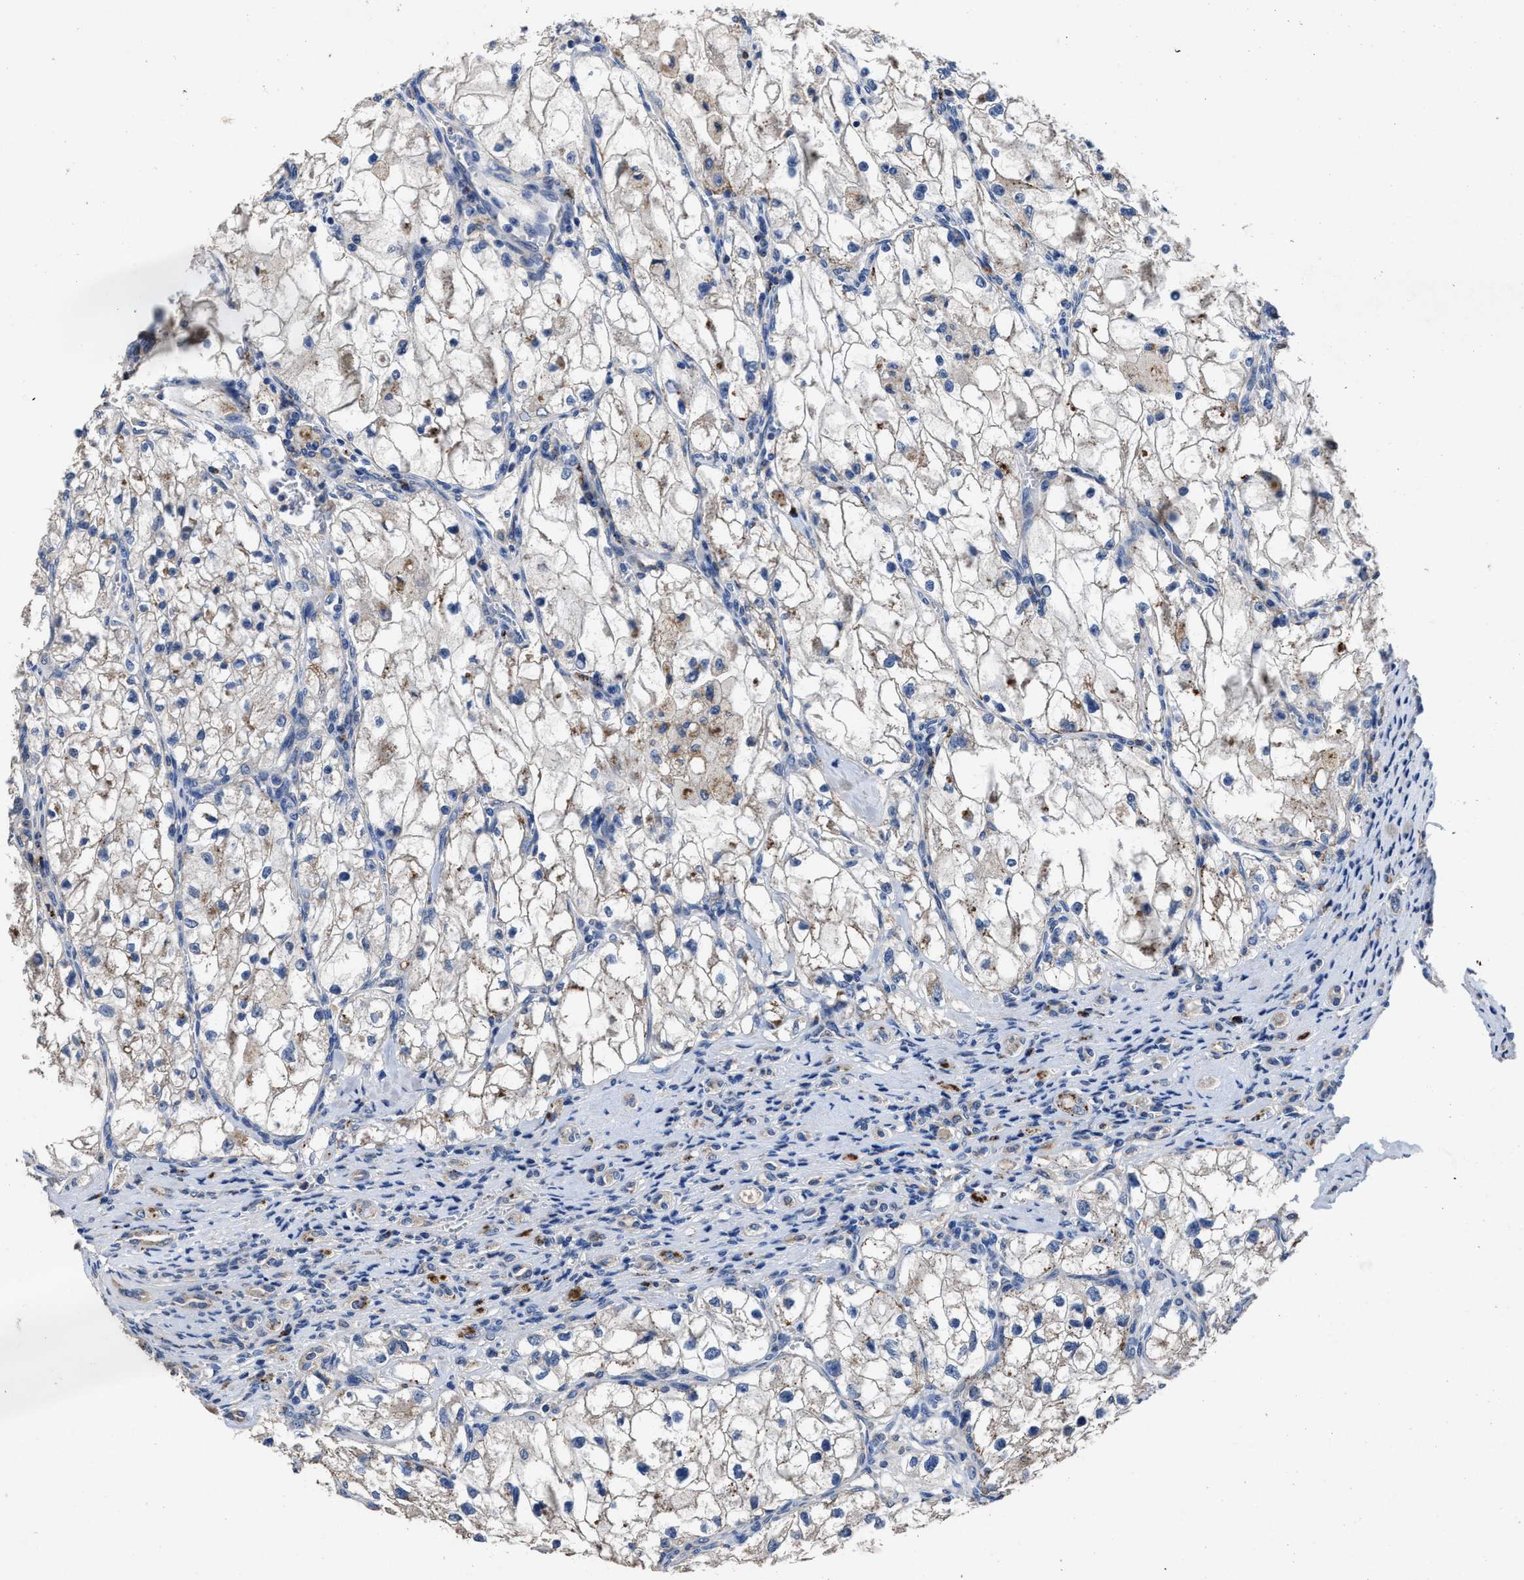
{"staining": {"intensity": "negative", "quantity": "none", "location": "none"}, "tissue": "renal cancer", "cell_type": "Tumor cells", "image_type": "cancer", "snomed": [{"axis": "morphology", "description": "Adenocarcinoma, NOS"}, {"axis": "topography", "description": "Kidney"}], "caption": "Immunohistochemistry (IHC) of human renal cancer (adenocarcinoma) displays no staining in tumor cells.", "gene": "UBR4", "patient": {"sex": "female", "age": 70}}